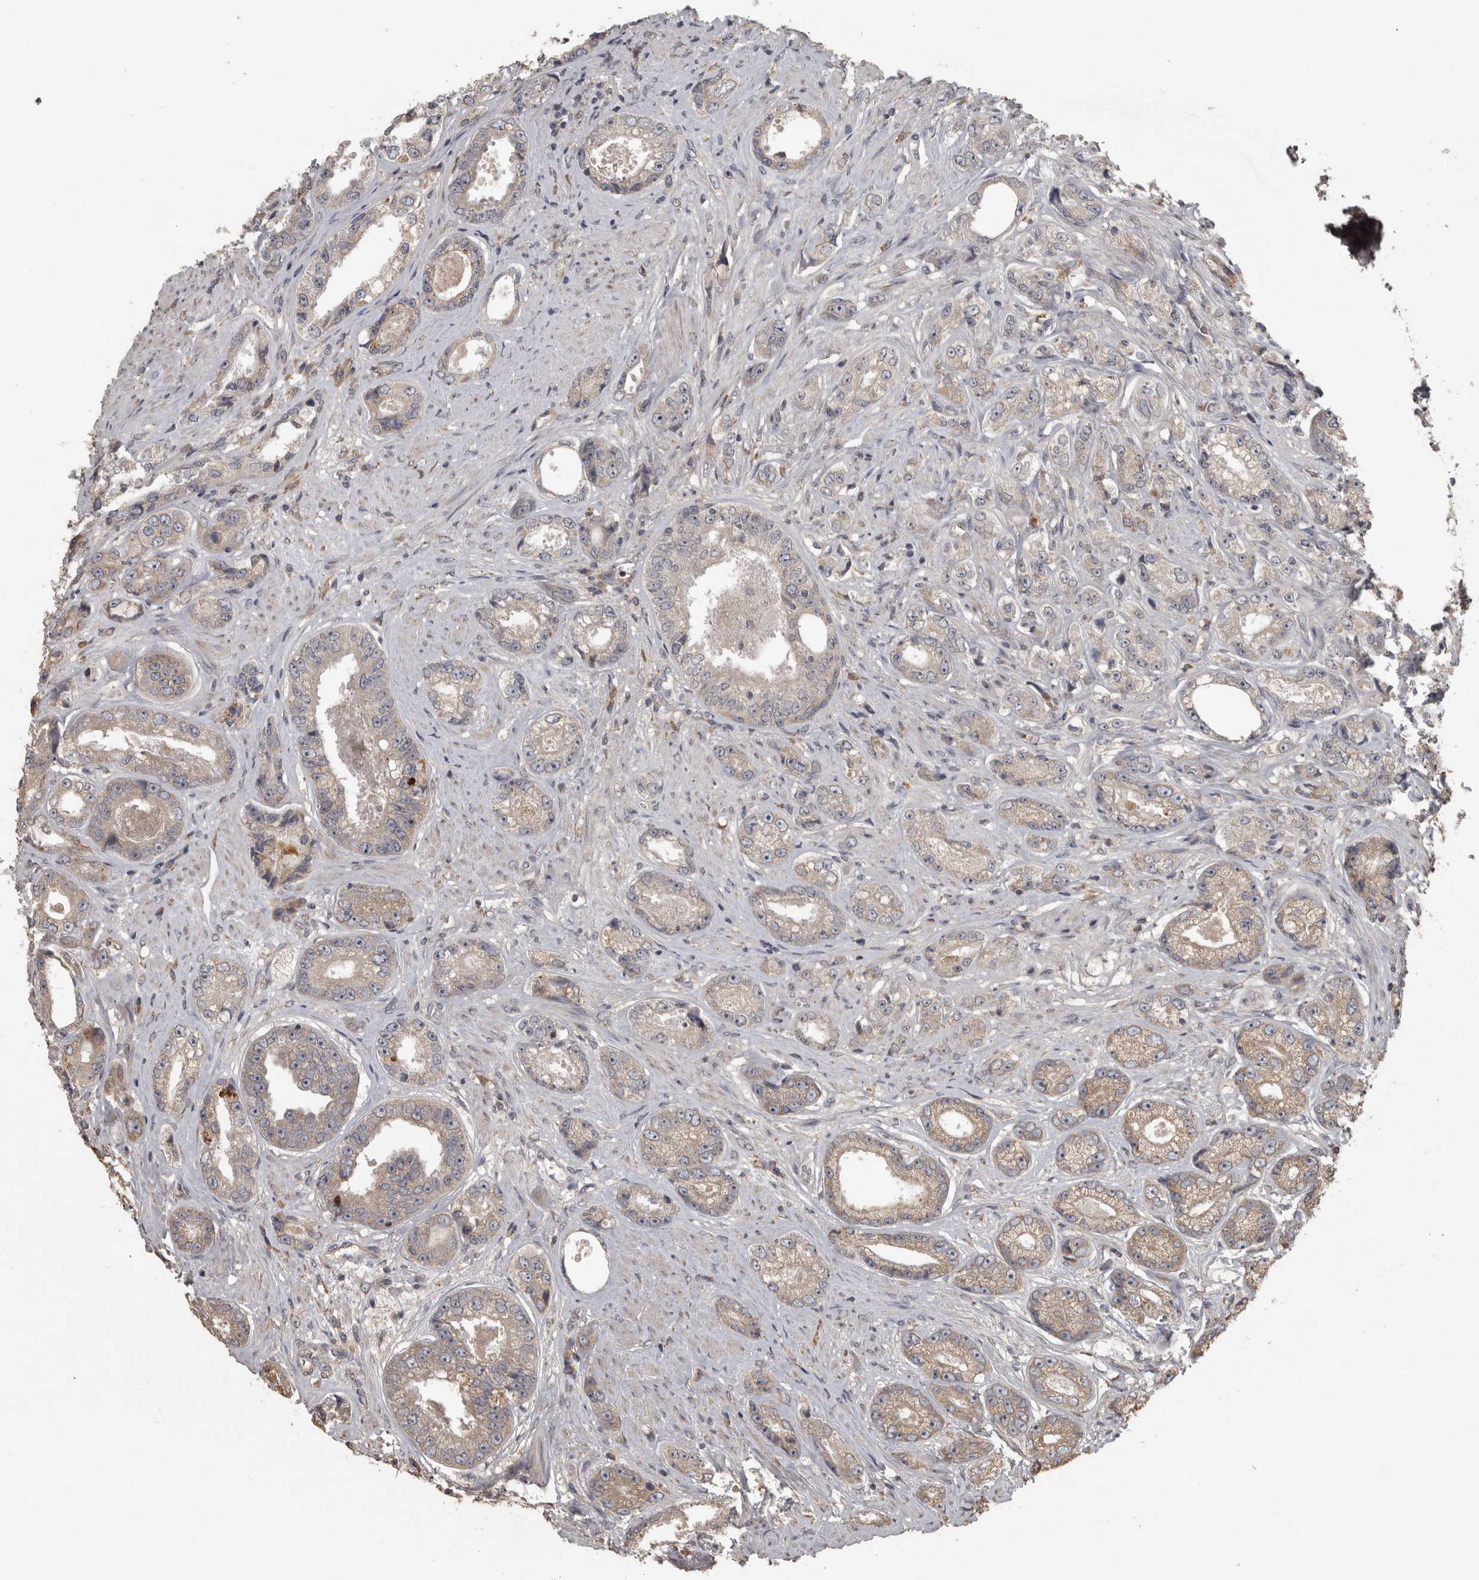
{"staining": {"intensity": "weak", "quantity": "<25%", "location": "cytoplasmic/membranous"}, "tissue": "prostate cancer", "cell_type": "Tumor cells", "image_type": "cancer", "snomed": [{"axis": "morphology", "description": "Adenocarcinoma, High grade"}, {"axis": "topography", "description": "Prostate"}], "caption": "High magnification brightfield microscopy of high-grade adenocarcinoma (prostate) stained with DAB (brown) and counterstained with hematoxylin (blue): tumor cells show no significant expression.", "gene": "RAB29", "patient": {"sex": "male", "age": 61}}